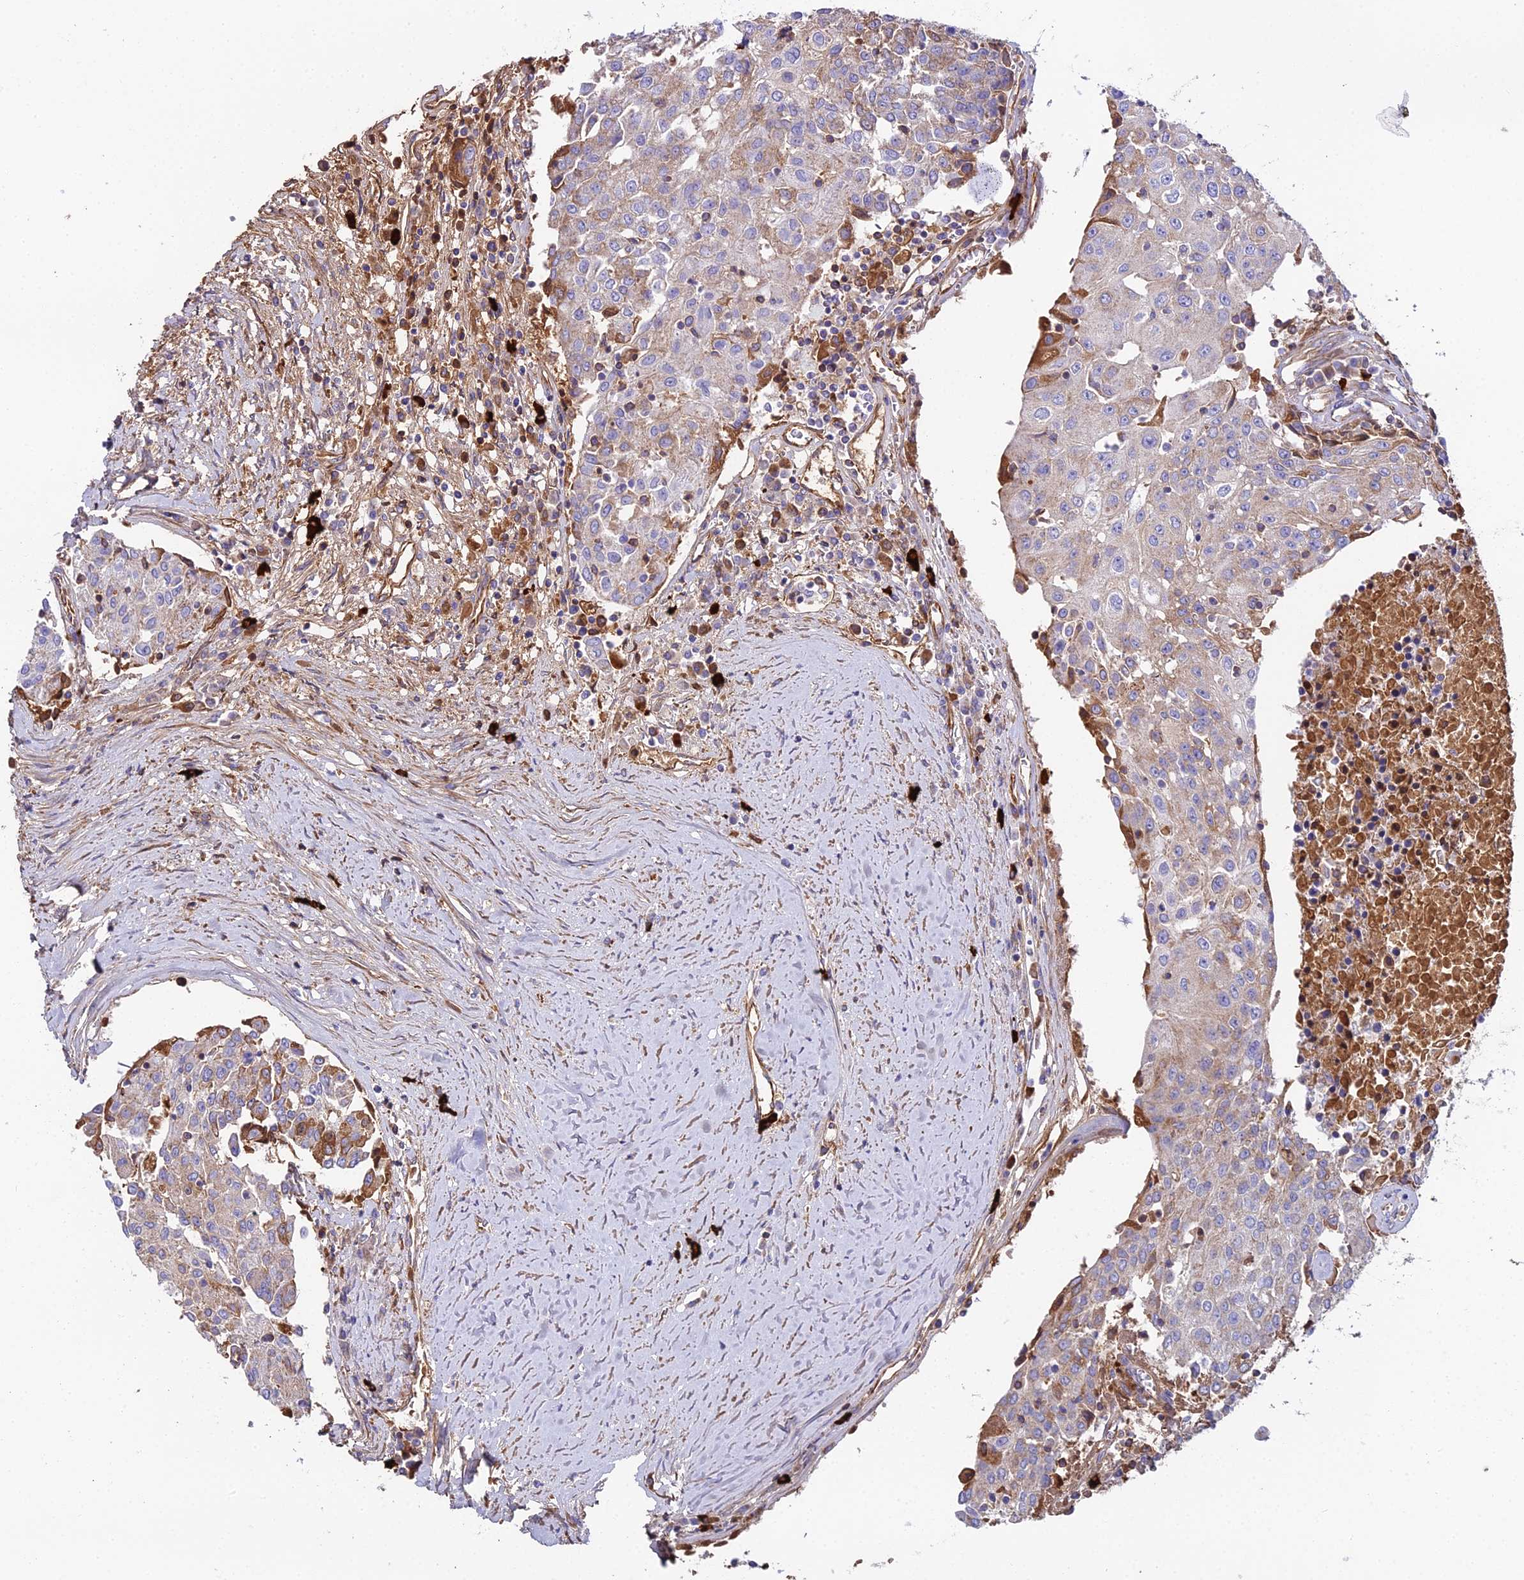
{"staining": {"intensity": "moderate", "quantity": "<25%", "location": "cytoplasmic/membranous"}, "tissue": "urothelial cancer", "cell_type": "Tumor cells", "image_type": "cancer", "snomed": [{"axis": "morphology", "description": "Urothelial carcinoma, High grade"}, {"axis": "topography", "description": "Urinary bladder"}], "caption": "Tumor cells demonstrate low levels of moderate cytoplasmic/membranous positivity in approximately <25% of cells in urothelial carcinoma (high-grade). (IHC, brightfield microscopy, high magnification).", "gene": "BEX4", "patient": {"sex": "female", "age": 85}}